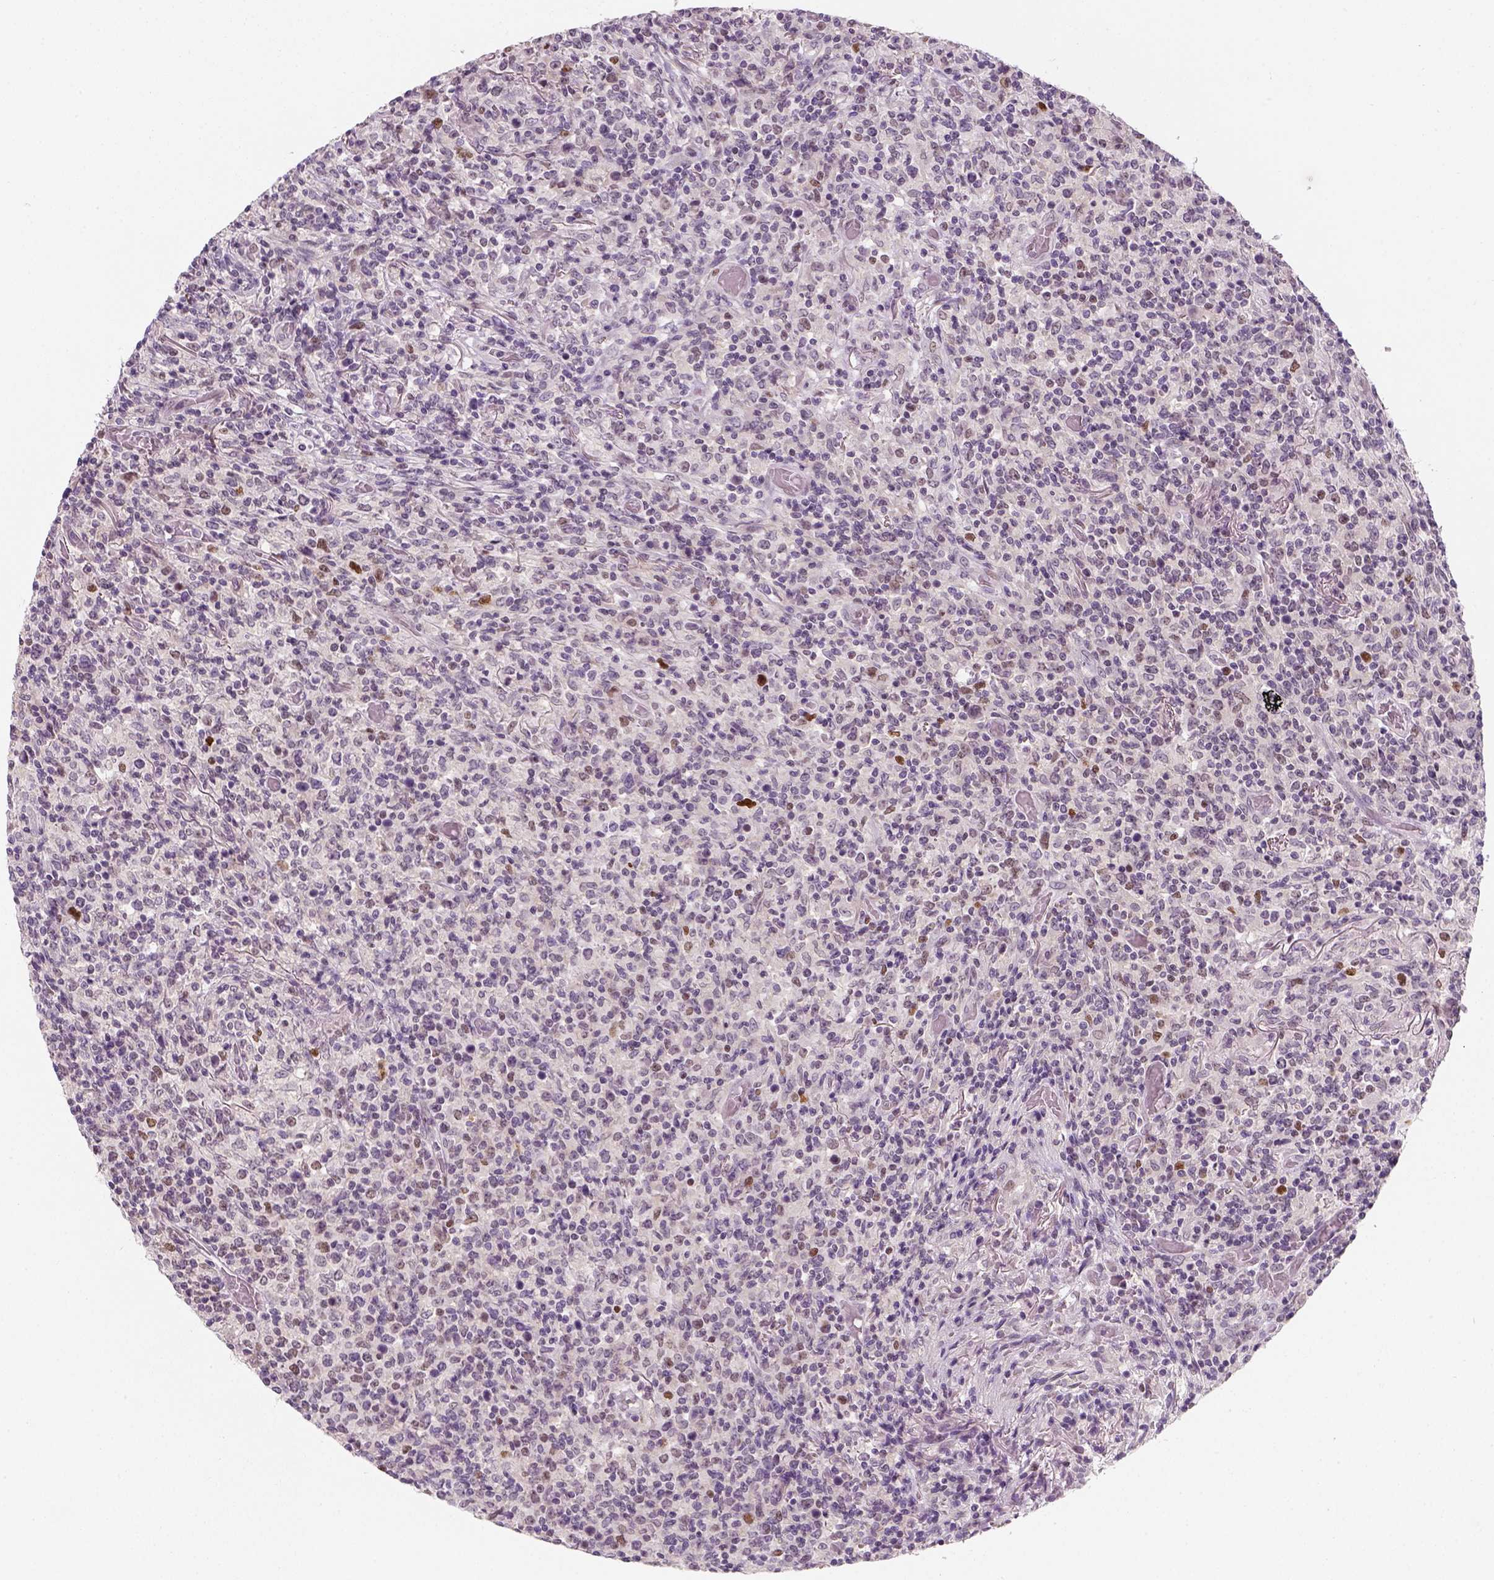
{"staining": {"intensity": "negative", "quantity": "none", "location": "none"}, "tissue": "lymphoma", "cell_type": "Tumor cells", "image_type": "cancer", "snomed": [{"axis": "morphology", "description": "Malignant lymphoma, non-Hodgkin's type, High grade"}, {"axis": "topography", "description": "Lung"}], "caption": "A micrograph of human high-grade malignant lymphoma, non-Hodgkin's type is negative for staining in tumor cells.", "gene": "TP53", "patient": {"sex": "male", "age": 79}}